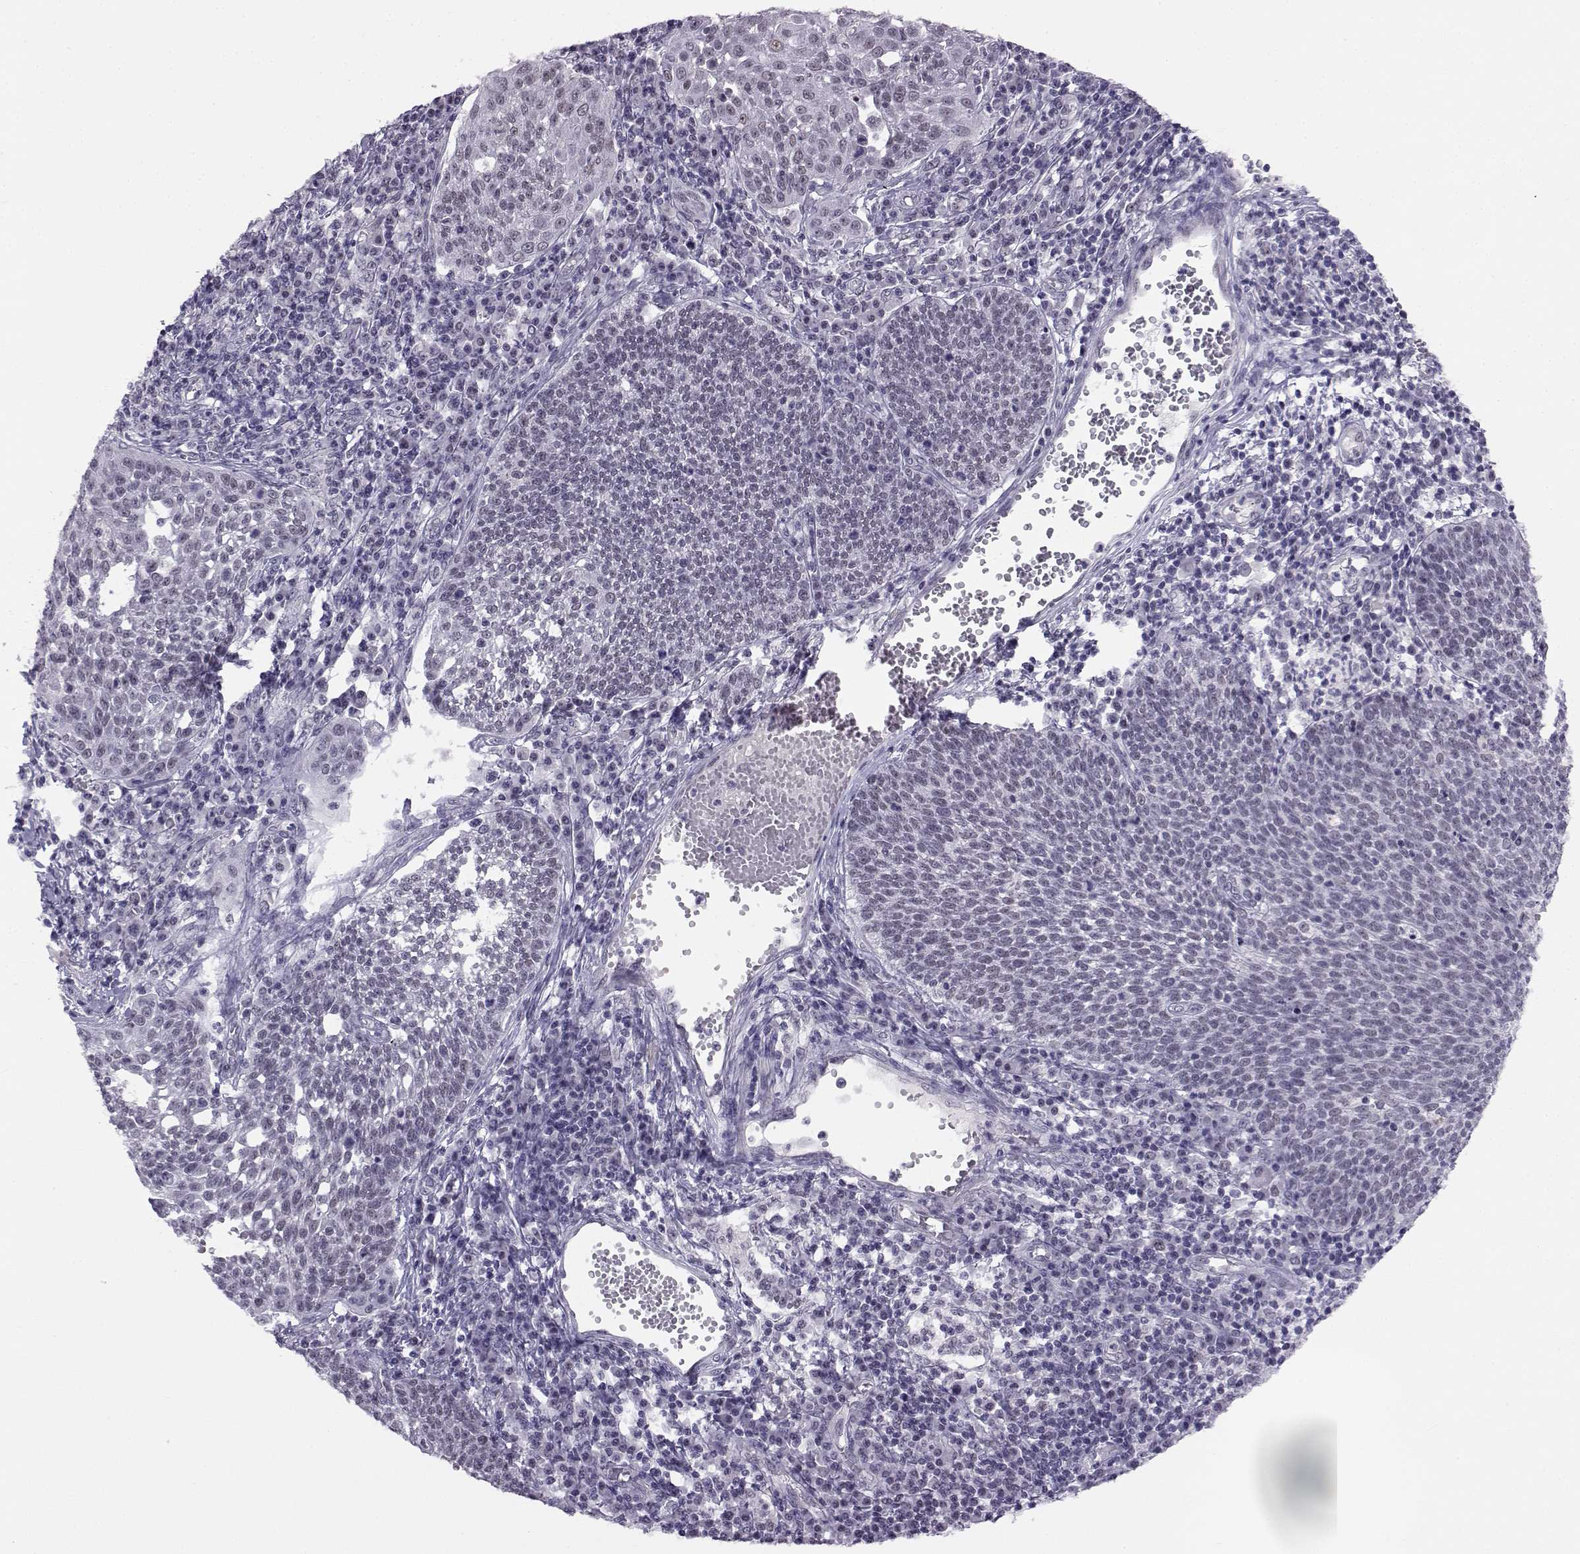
{"staining": {"intensity": "negative", "quantity": "none", "location": "none"}, "tissue": "cervical cancer", "cell_type": "Tumor cells", "image_type": "cancer", "snomed": [{"axis": "morphology", "description": "Squamous cell carcinoma, NOS"}, {"axis": "topography", "description": "Cervix"}], "caption": "The image reveals no significant positivity in tumor cells of cervical squamous cell carcinoma. Brightfield microscopy of IHC stained with DAB (brown) and hematoxylin (blue), captured at high magnification.", "gene": "MED26", "patient": {"sex": "female", "age": 34}}